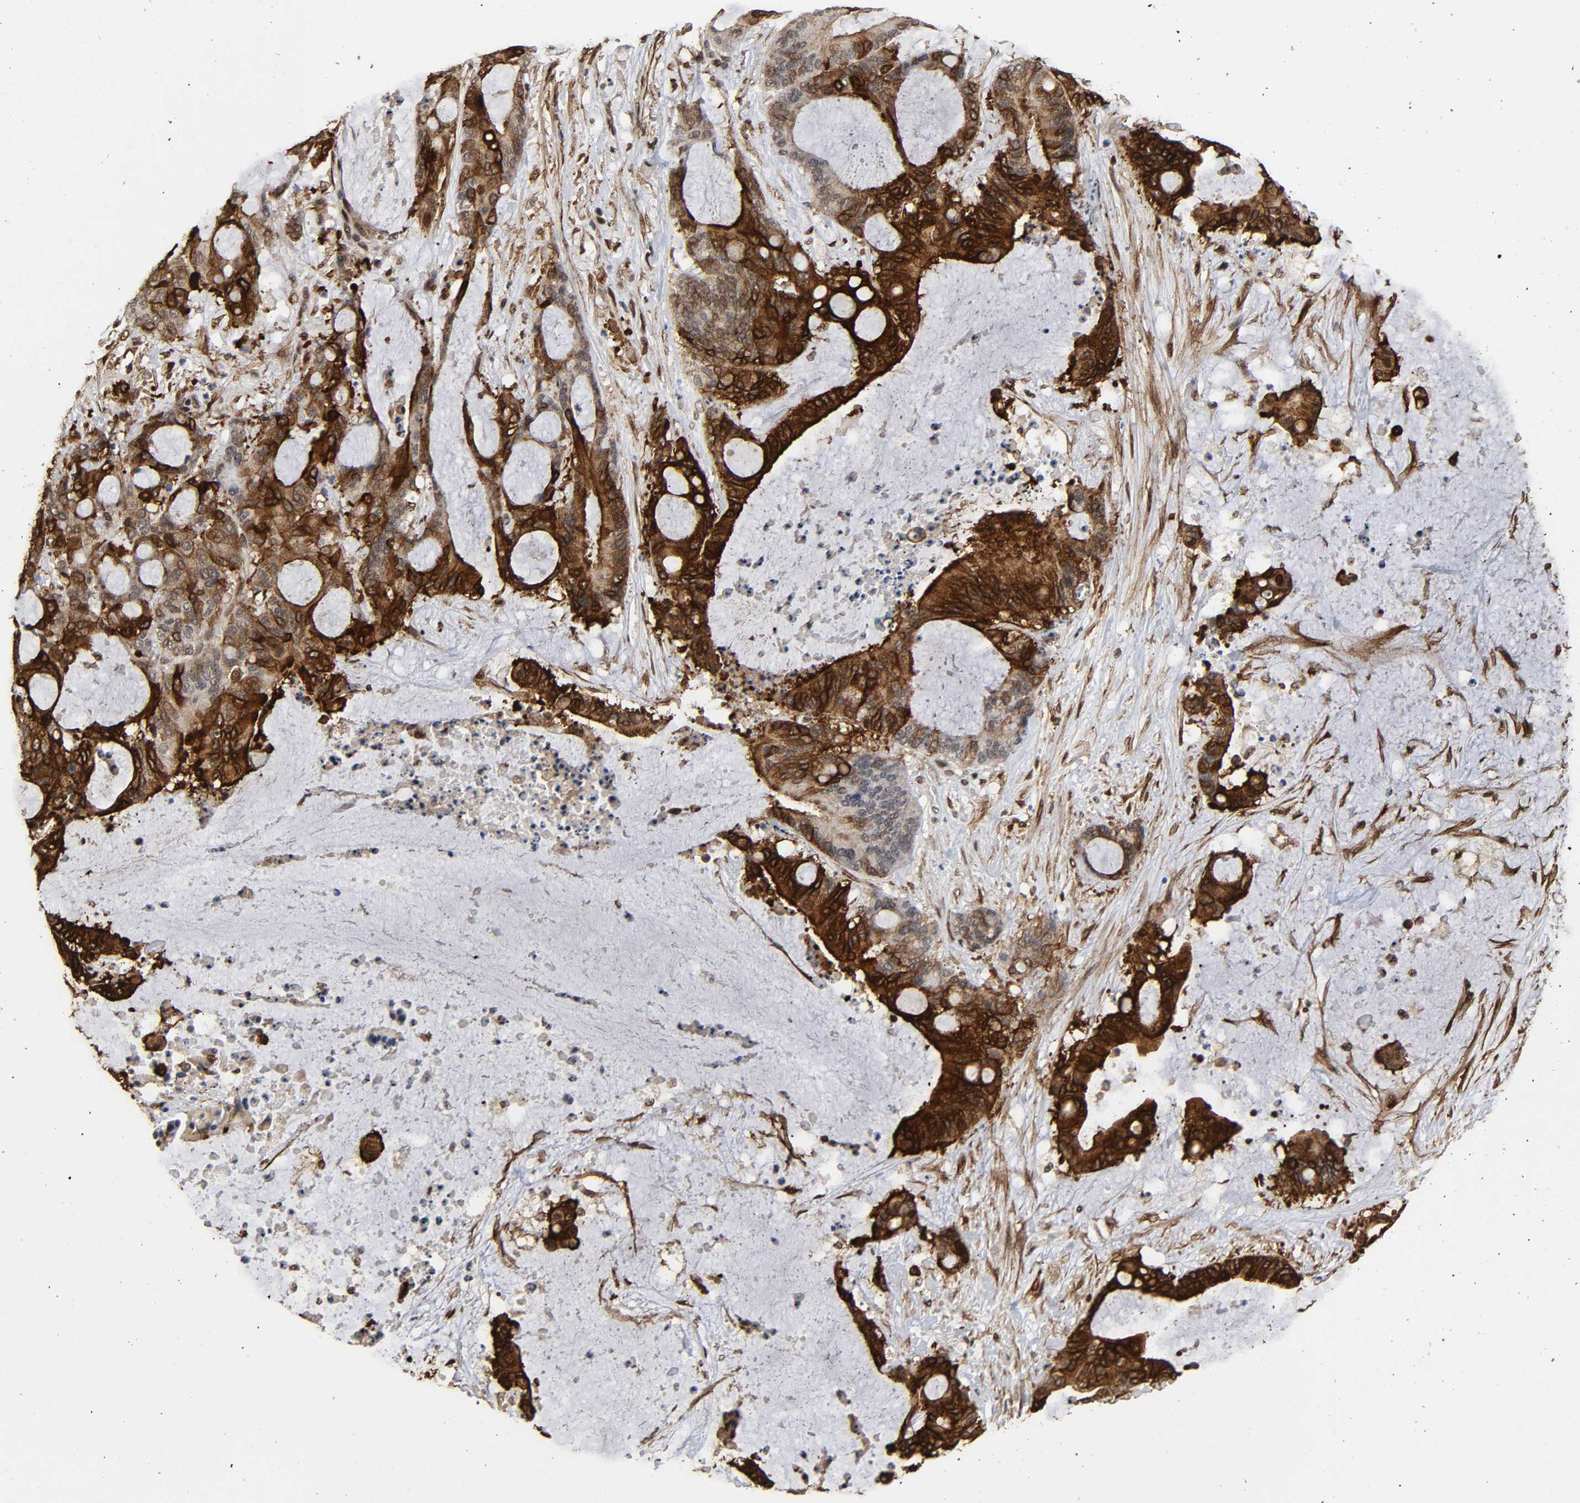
{"staining": {"intensity": "strong", "quantity": "25%-75%", "location": "cytoplasmic/membranous,nuclear"}, "tissue": "liver cancer", "cell_type": "Tumor cells", "image_type": "cancer", "snomed": [{"axis": "morphology", "description": "Cholangiocarcinoma"}, {"axis": "topography", "description": "Liver"}], "caption": "Liver cancer (cholangiocarcinoma) stained with a protein marker reveals strong staining in tumor cells.", "gene": "AHNAK2", "patient": {"sex": "female", "age": 73}}